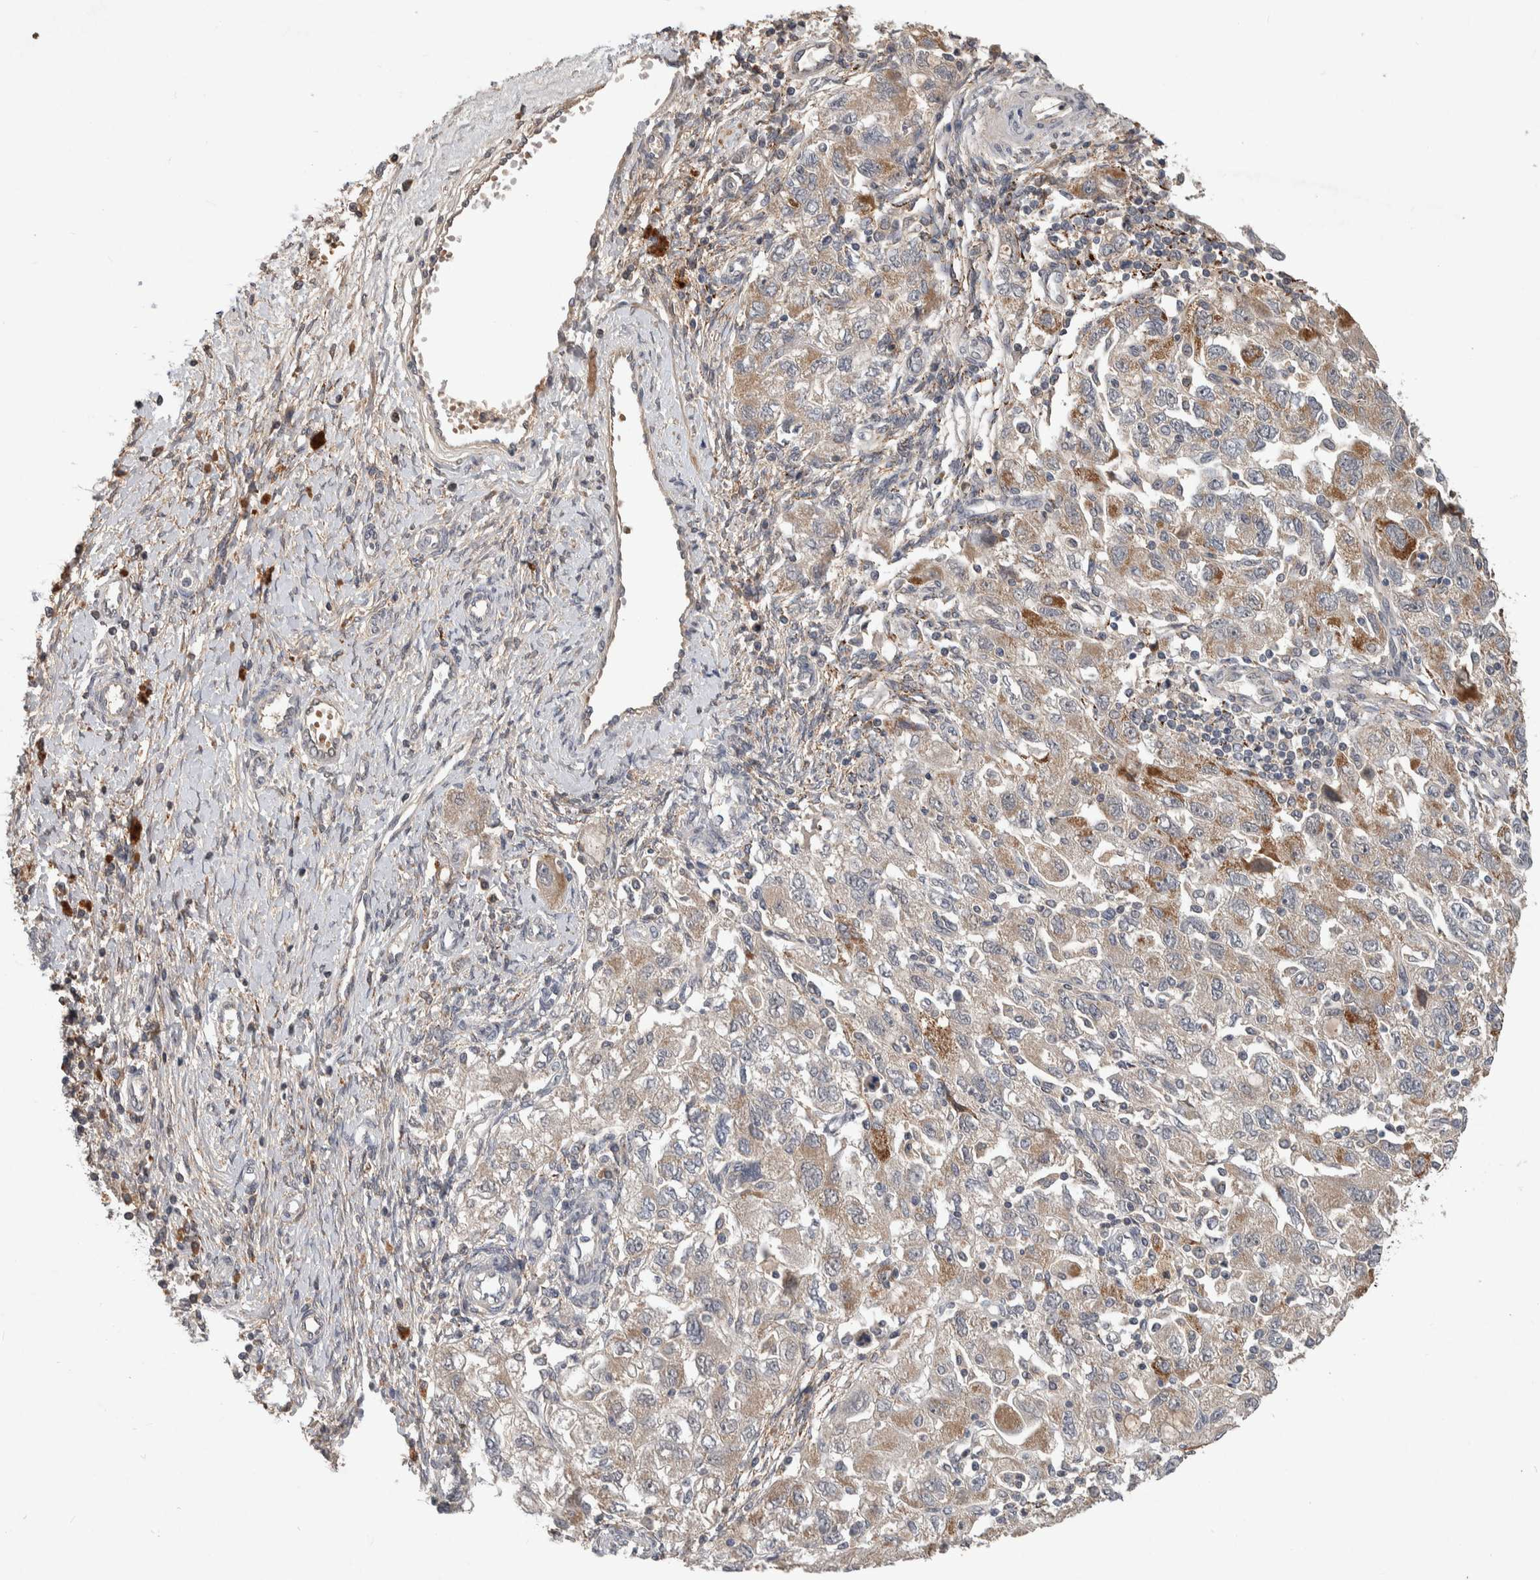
{"staining": {"intensity": "moderate", "quantity": "25%-75%", "location": "cytoplasmic/membranous"}, "tissue": "ovarian cancer", "cell_type": "Tumor cells", "image_type": "cancer", "snomed": [{"axis": "morphology", "description": "Carcinoma, NOS"}, {"axis": "morphology", "description": "Cystadenocarcinoma, serous, NOS"}, {"axis": "topography", "description": "Ovary"}], "caption": "Moderate cytoplasmic/membranous protein expression is appreciated in about 25%-75% of tumor cells in ovarian carcinoma.", "gene": "CHRM3", "patient": {"sex": "female", "age": 69}}